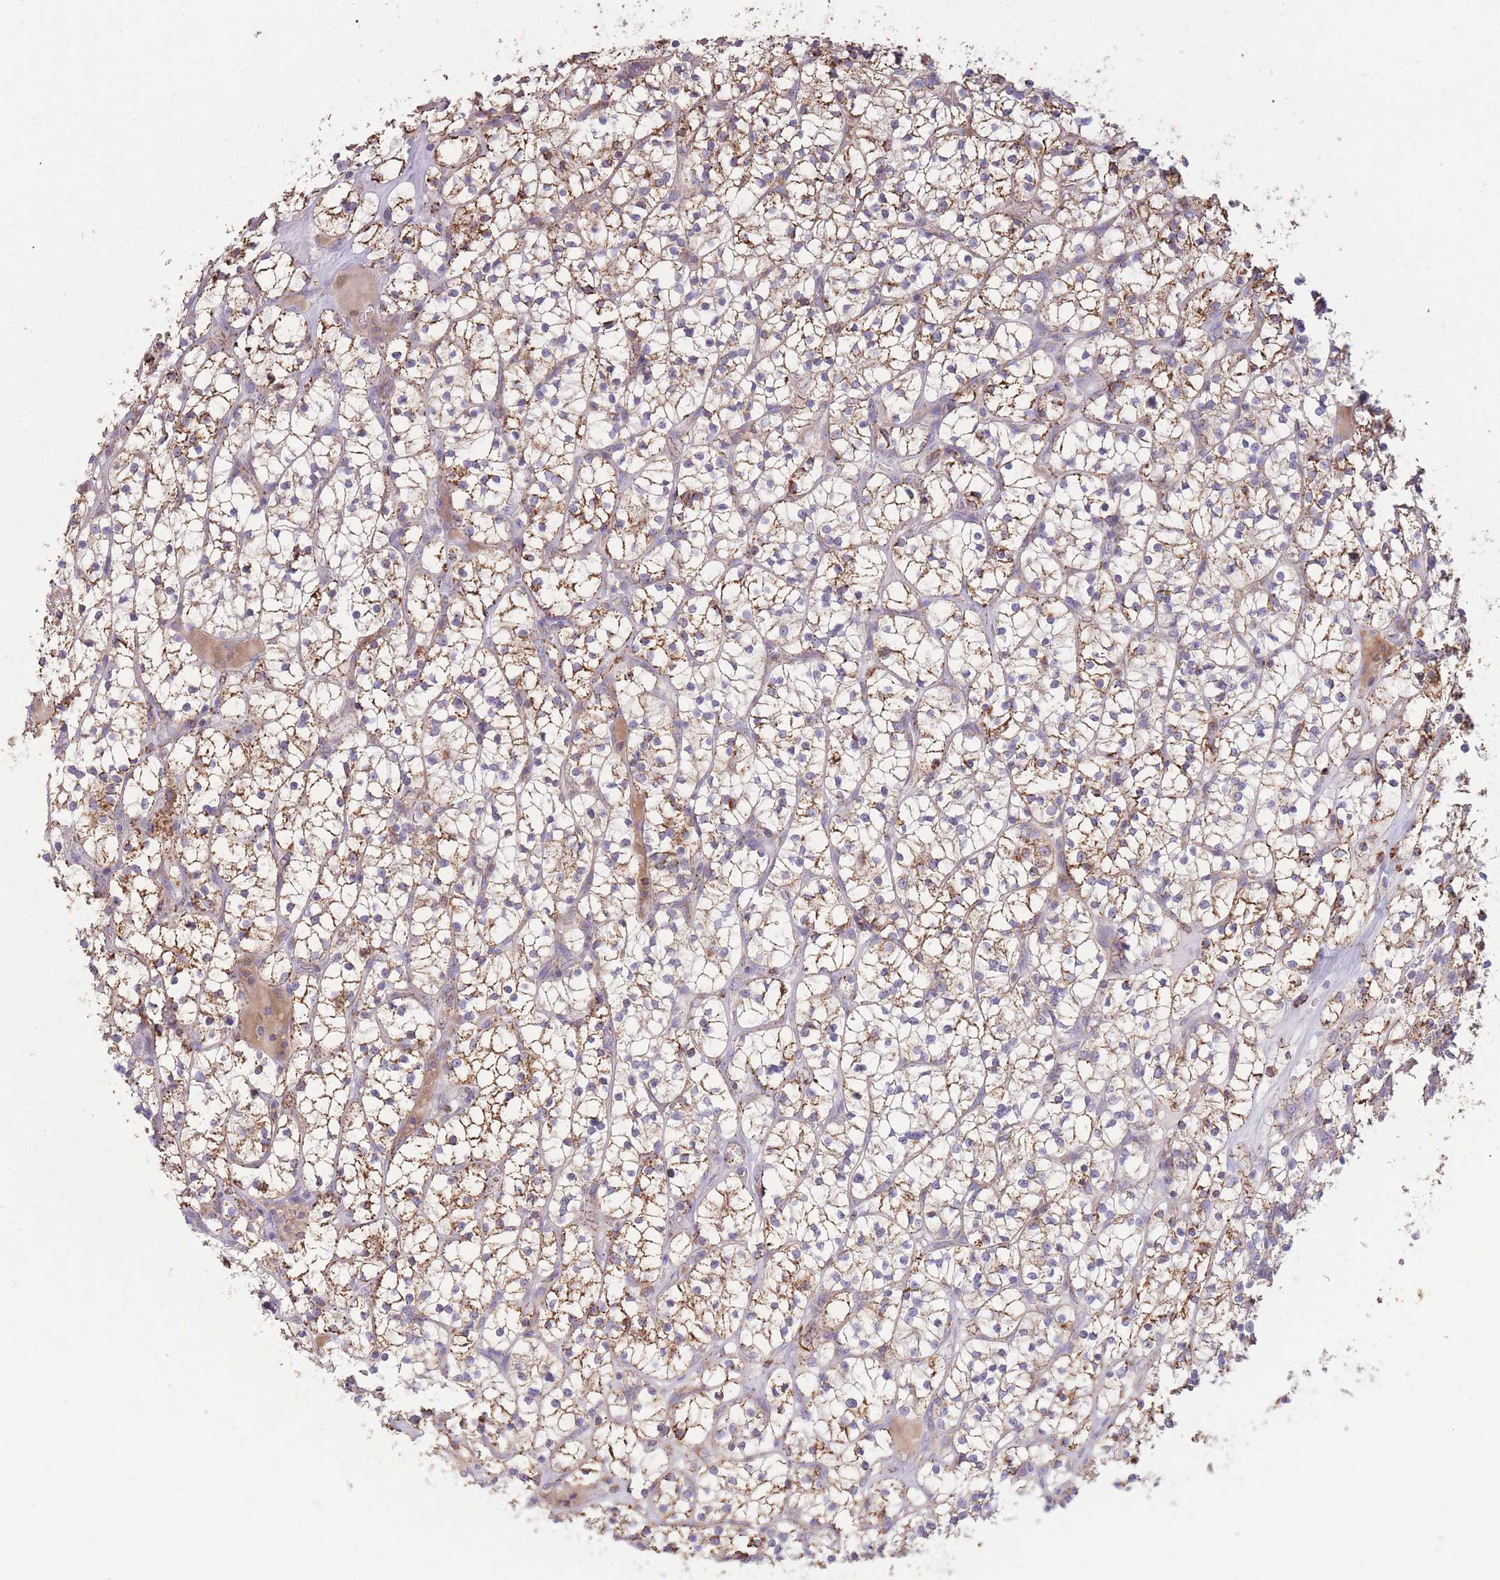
{"staining": {"intensity": "weak", "quantity": ">75%", "location": "cytoplasmic/membranous"}, "tissue": "renal cancer", "cell_type": "Tumor cells", "image_type": "cancer", "snomed": [{"axis": "morphology", "description": "Adenocarcinoma, NOS"}, {"axis": "topography", "description": "Kidney"}], "caption": "Adenocarcinoma (renal) stained with a protein marker reveals weak staining in tumor cells.", "gene": "MRPL17", "patient": {"sex": "female", "age": 64}}